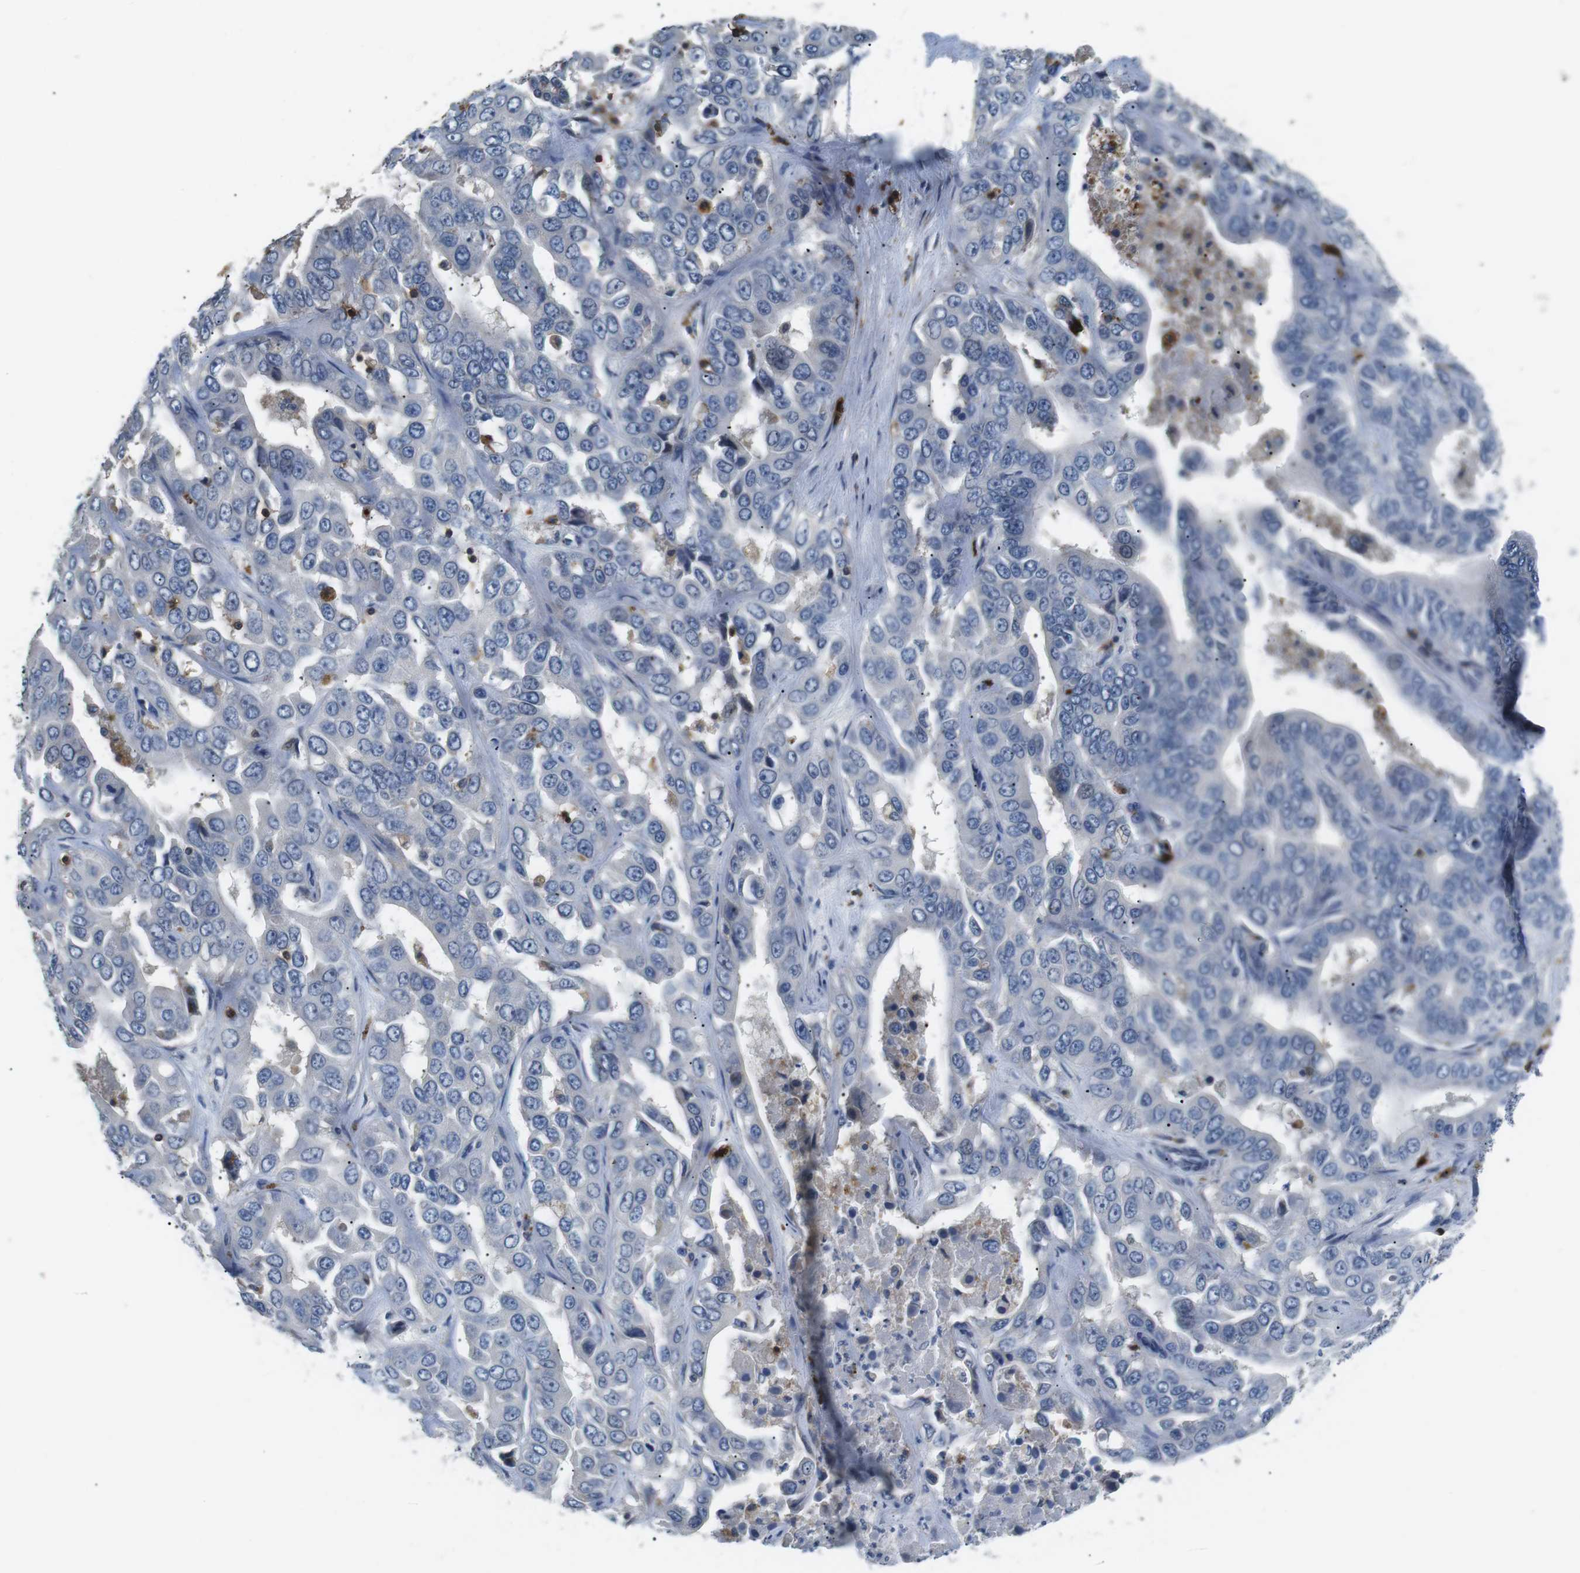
{"staining": {"intensity": "negative", "quantity": "none", "location": "none"}, "tissue": "liver cancer", "cell_type": "Tumor cells", "image_type": "cancer", "snomed": [{"axis": "morphology", "description": "Cholangiocarcinoma"}, {"axis": "topography", "description": "Liver"}], "caption": "IHC of liver cancer shows no staining in tumor cells.", "gene": "CD6", "patient": {"sex": "female", "age": 52}}